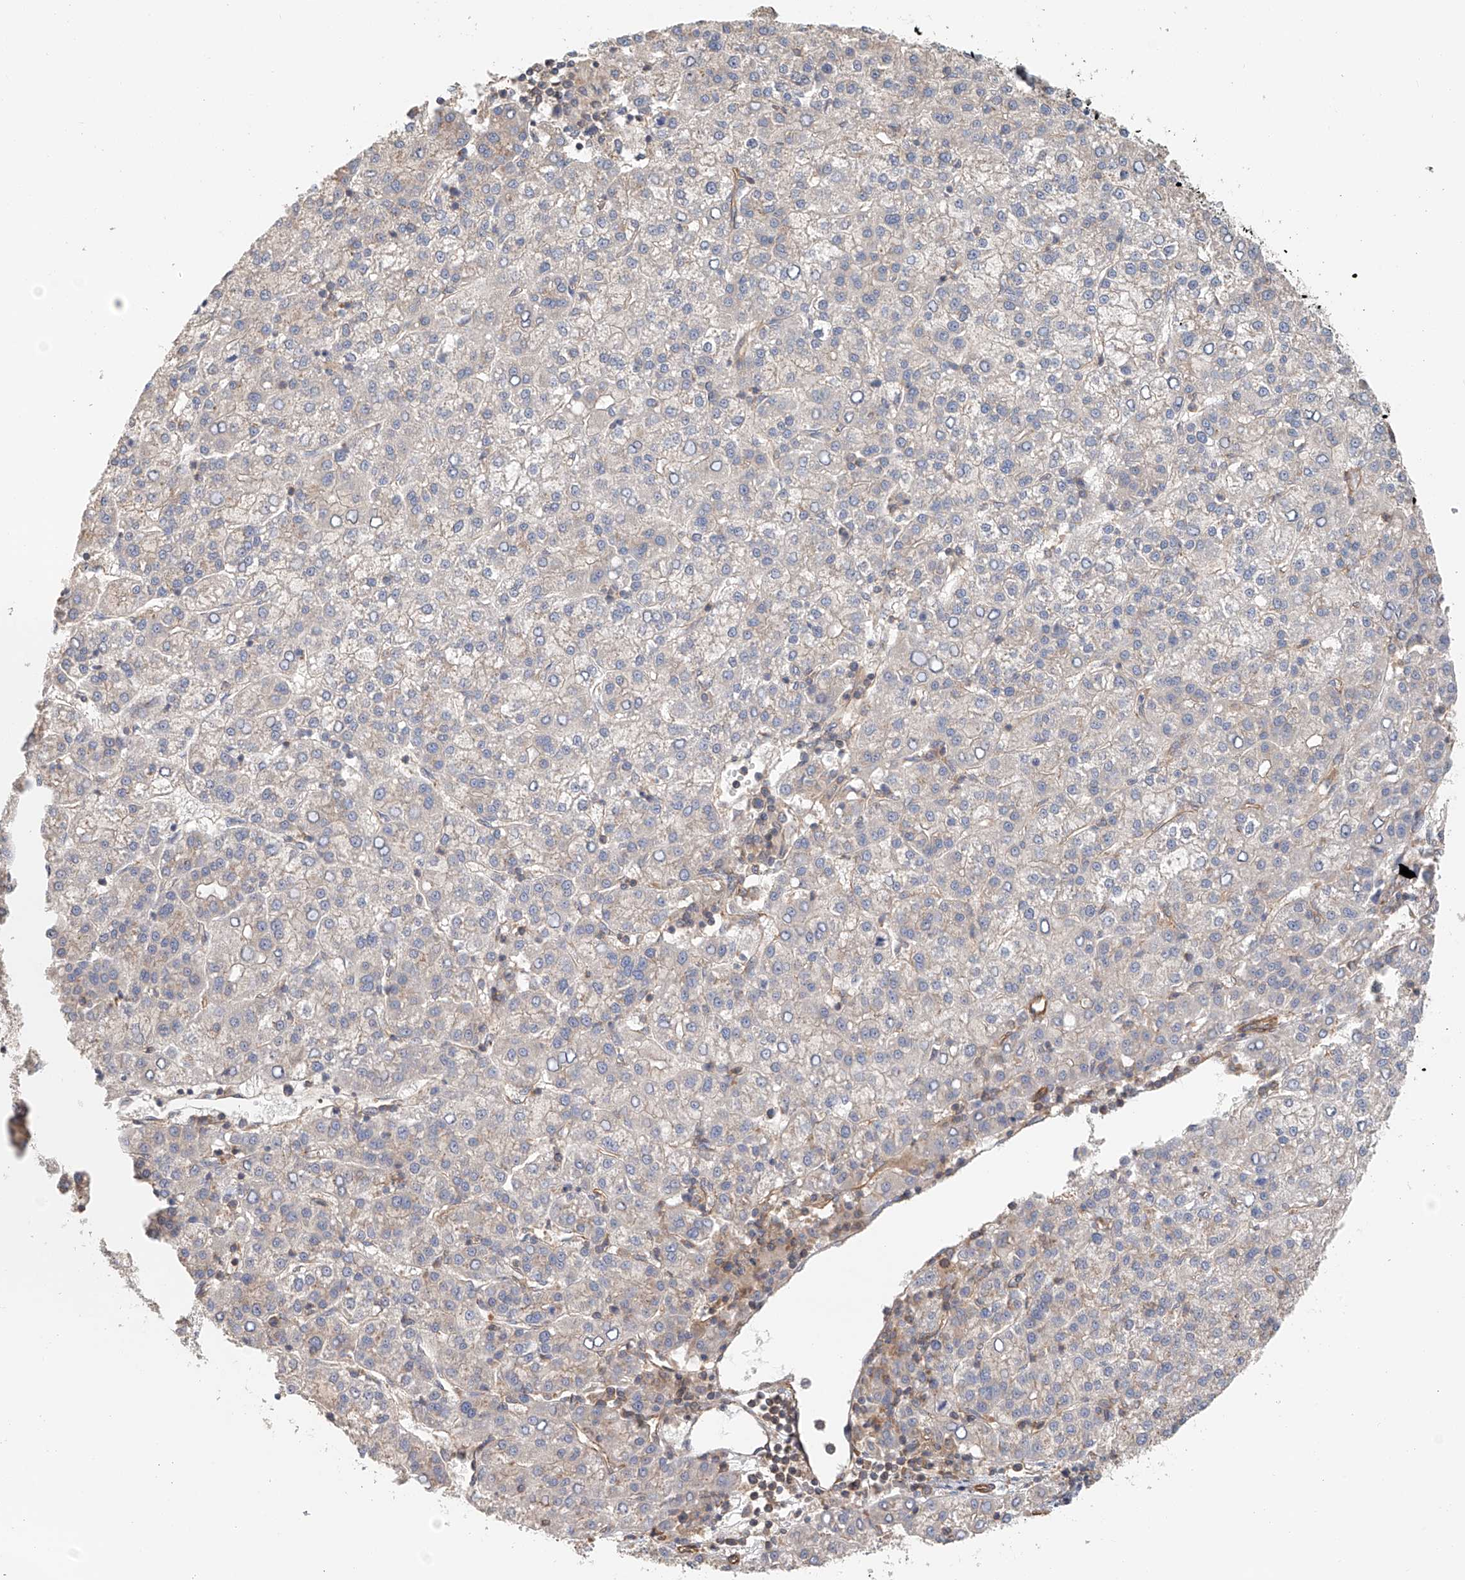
{"staining": {"intensity": "negative", "quantity": "none", "location": "none"}, "tissue": "liver cancer", "cell_type": "Tumor cells", "image_type": "cancer", "snomed": [{"axis": "morphology", "description": "Carcinoma, Hepatocellular, NOS"}, {"axis": "topography", "description": "Liver"}], "caption": "This is an immunohistochemistry photomicrograph of human liver hepatocellular carcinoma. There is no expression in tumor cells.", "gene": "FRYL", "patient": {"sex": "female", "age": 58}}